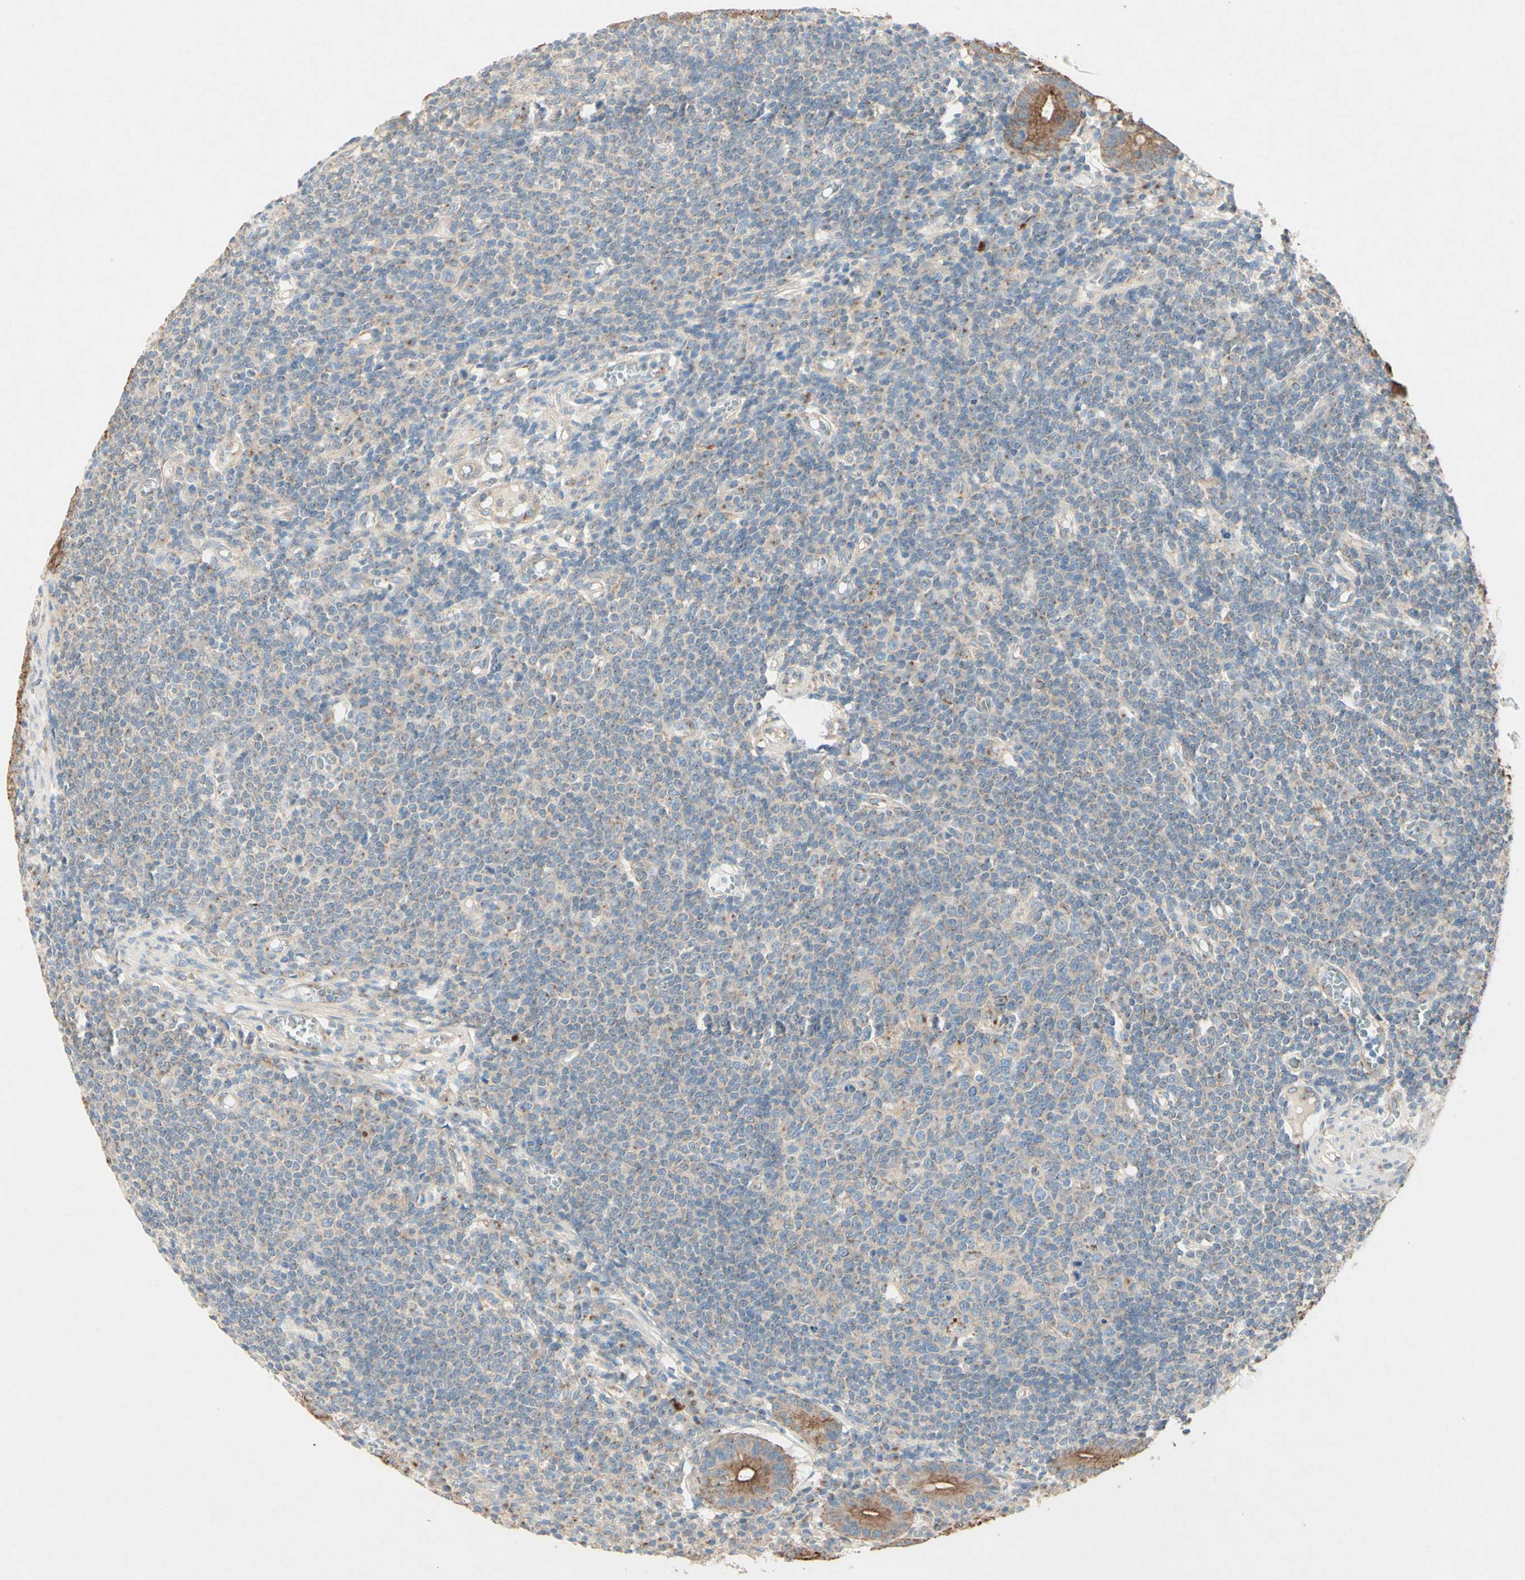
{"staining": {"intensity": "moderate", "quantity": ">75%", "location": "cytoplasmic/membranous"}, "tissue": "small intestine", "cell_type": "Glandular cells", "image_type": "normal", "snomed": [{"axis": "morphology", "description": "Normal tissue, NOS"}, {"axis": "morphology", "description": "Cystadenocarcinoma, serous, Metastatic site"}, {"axis": "topography", "description": "Small intestine"}], "caption": "Immunohistochemical staining of unremarkable human small intestine shows >75% levels of moderate cytoplasmic/membranous protein staining in about >75% of glandular cells.", "gene": "MTM1", "patient": {"sex": "female", "age": 61}}